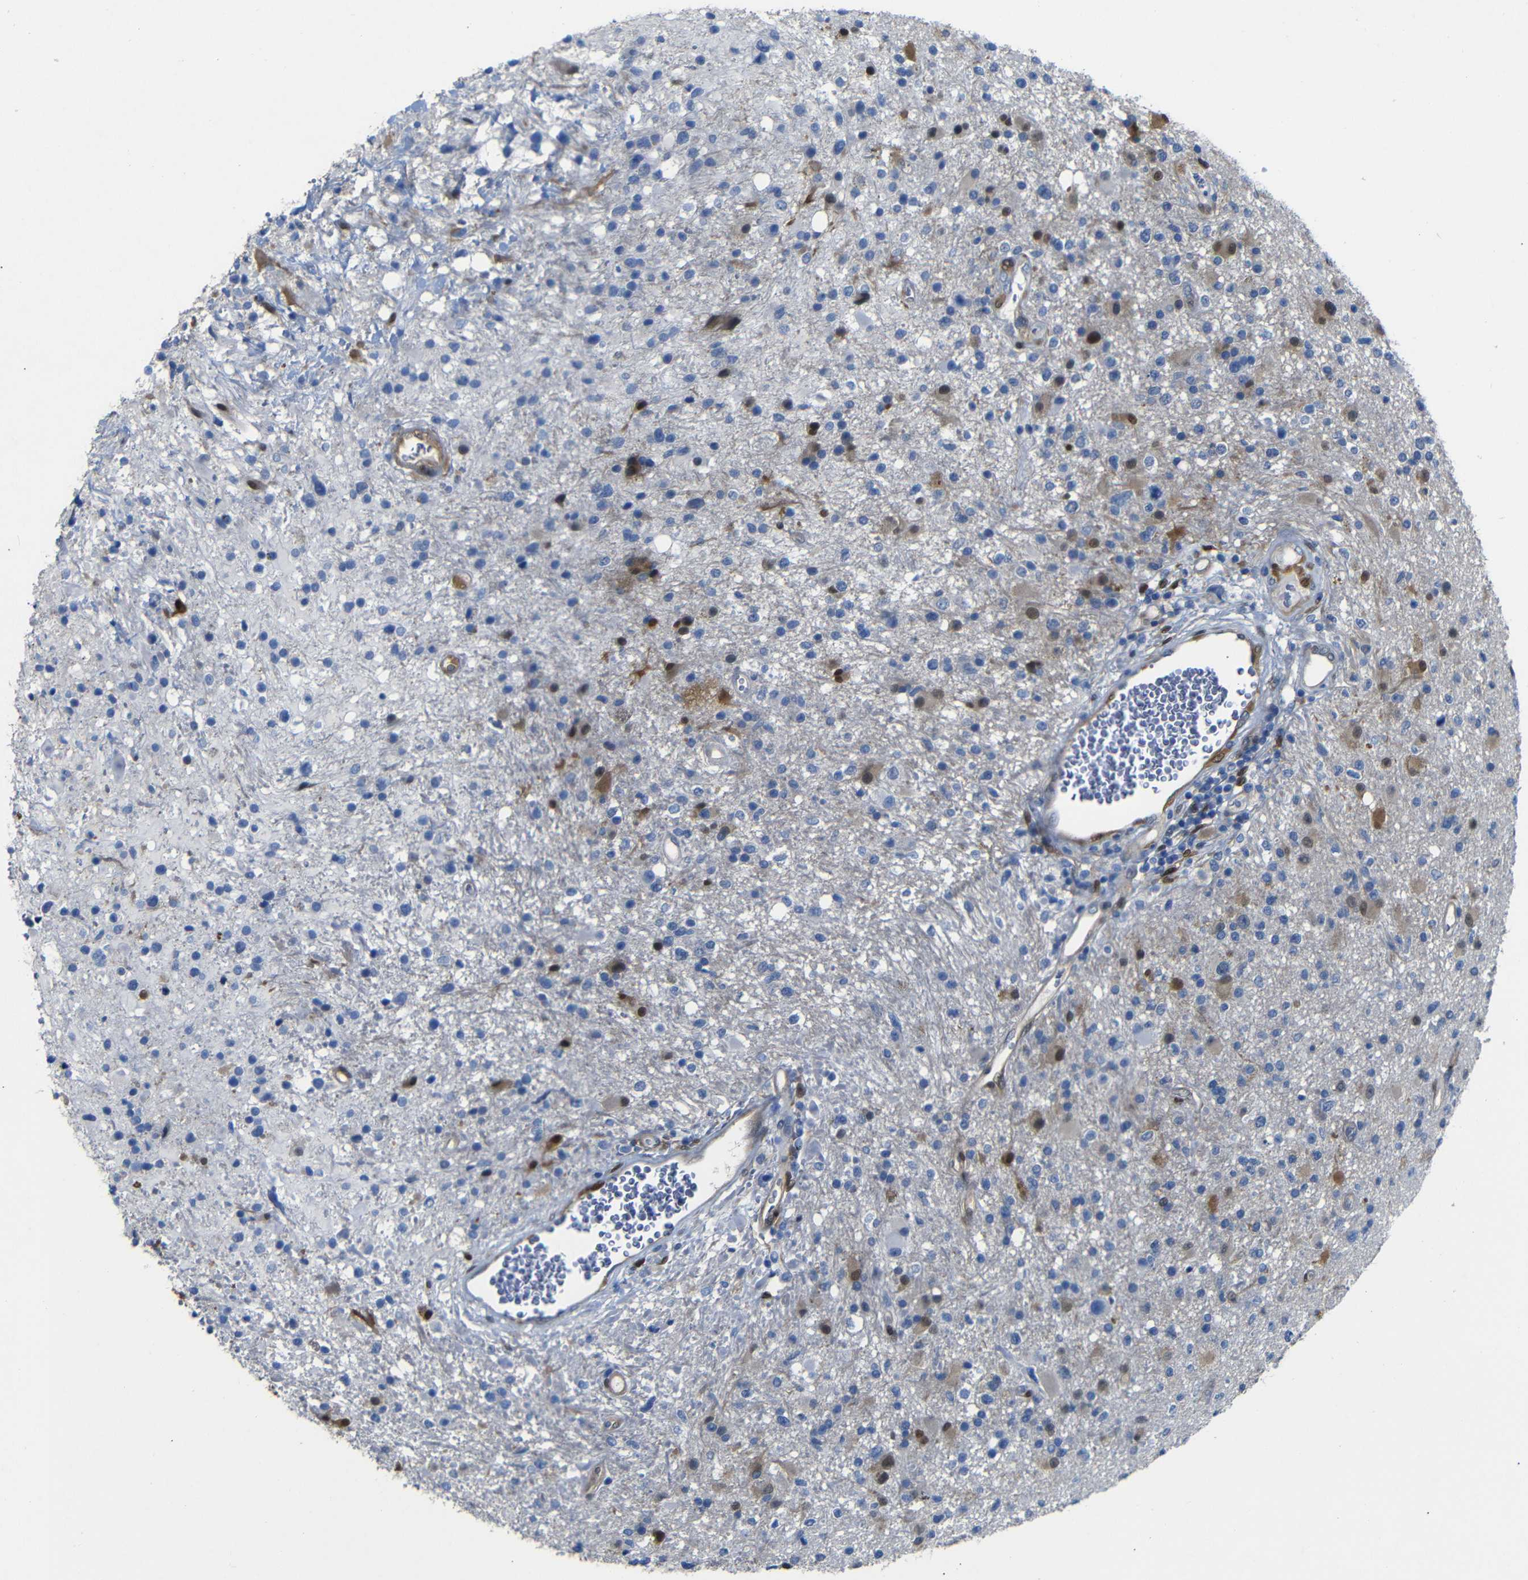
{"staining": {"intensity": "moderate", "quantity": "<25%", "location": "nuclear"}, "tissue": "glioma", "cell_type": "Tumor cells", "image_type": "cancer", "snomed": [{"axis": "morphology", "description": "Glioma, malignant, High grade"}, {"axis": "topography", "description": "Brain"}], "caption": "Protein staining displays moderate nuclear staining in about <25% of tumor cells in malignant high-grade glioma.", "gene": "YAP1", "patient": {"sex": "male", "age": 33}}